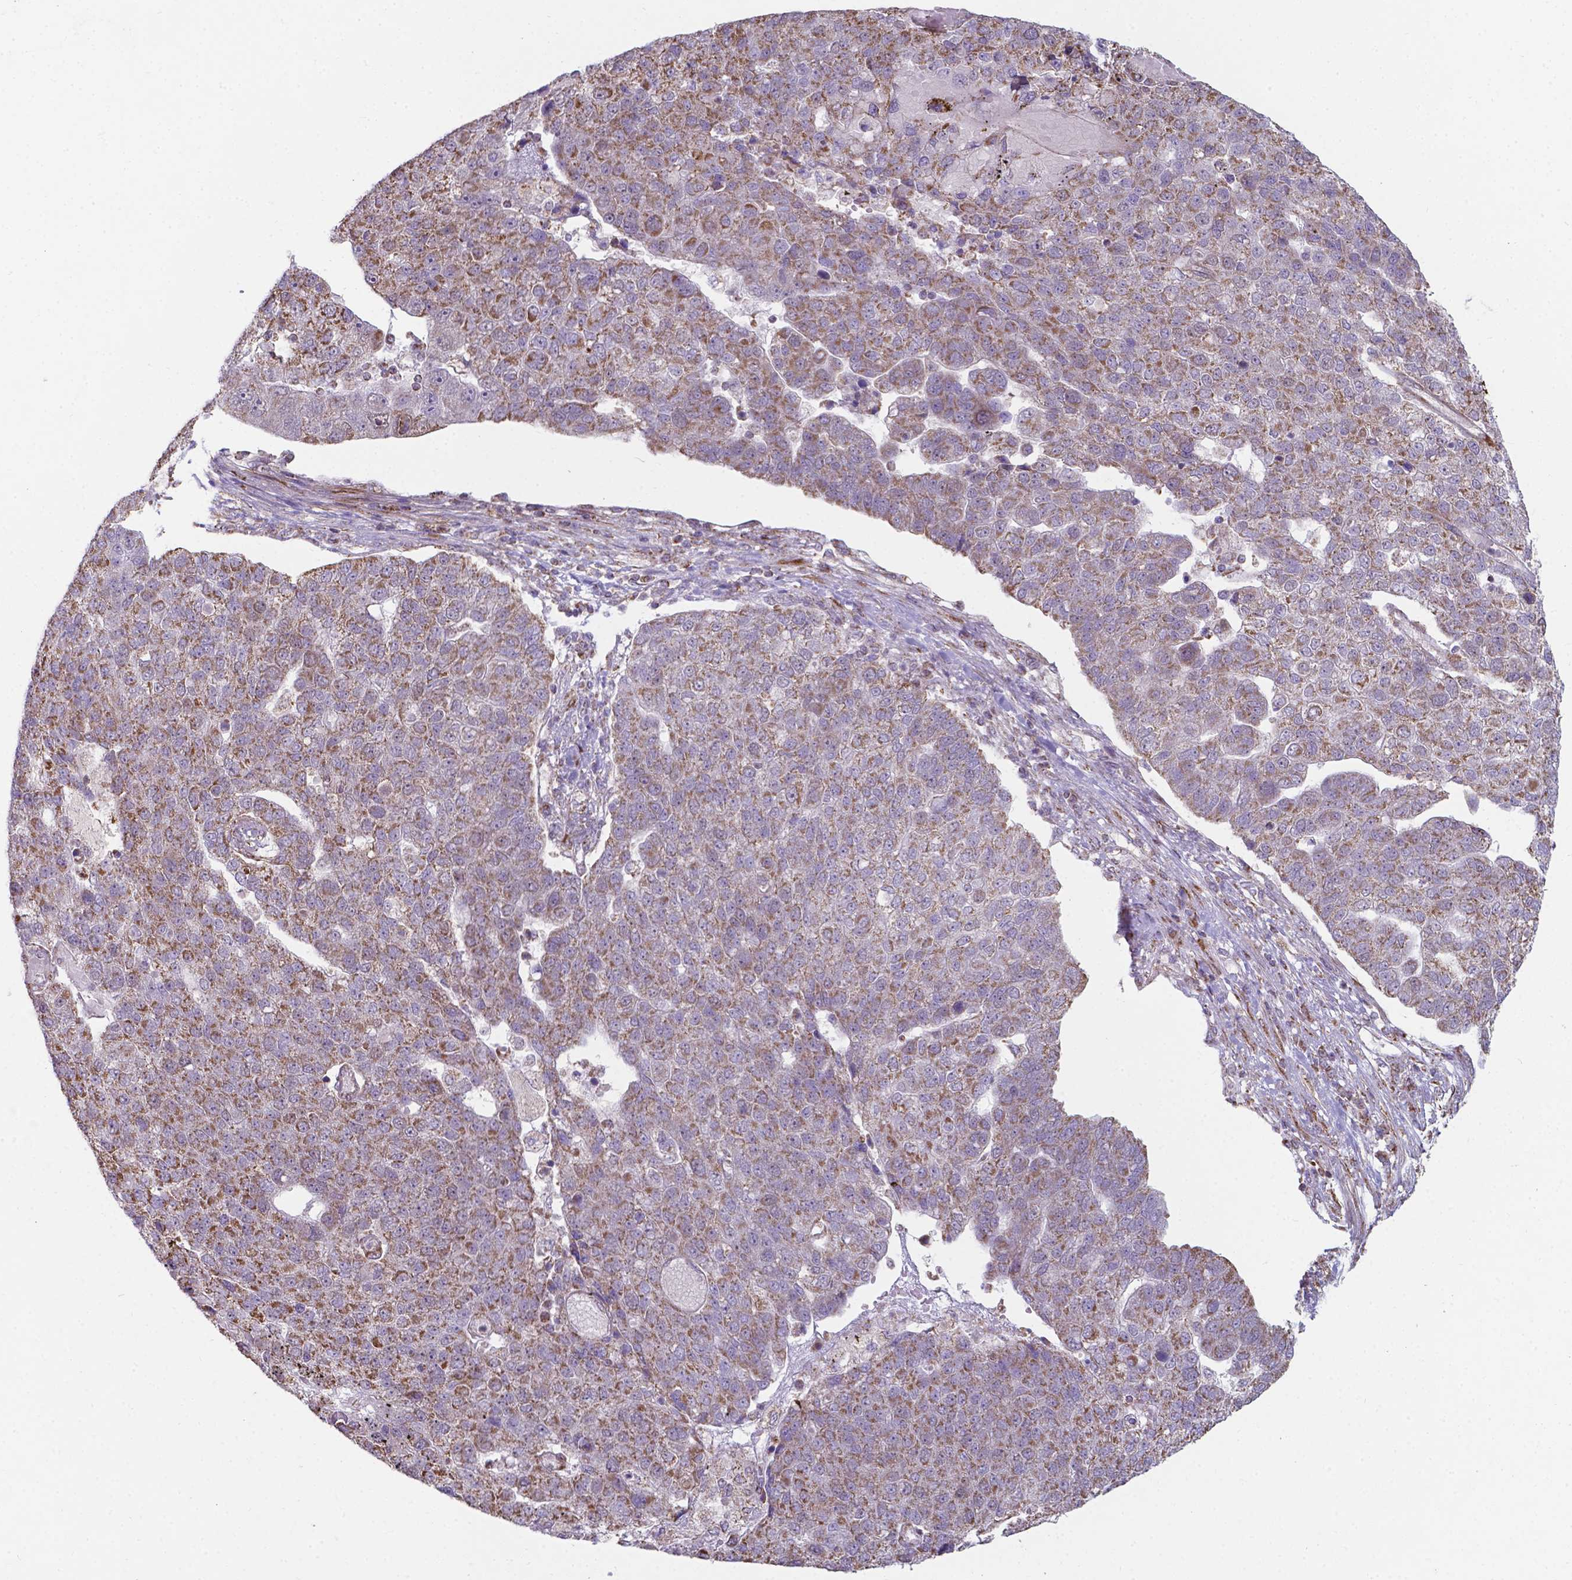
{"staining": {"intensity": "moderate", "quantity": "25%-75%", "location": "cytoplasmic/membranous"}, "tissue": "pancreatic cancer", "cell_type": "Tumor cells", "image_type": "cancer", "snomed": [{"axis": "morphology", "description": "Adenocarcinoma, NOS"}, {"axis": "topography", "description": "Pancreas"}], "caption": "Protein expression by immunohistochemistry demonstrates moderate cytoplasmic/membranous staining in approximately 25%-75% of tumor cells in pancreatic adenocarcinoma.", "gene": "FAM114A1", "patient": {"sex": "female", "age": 61}}